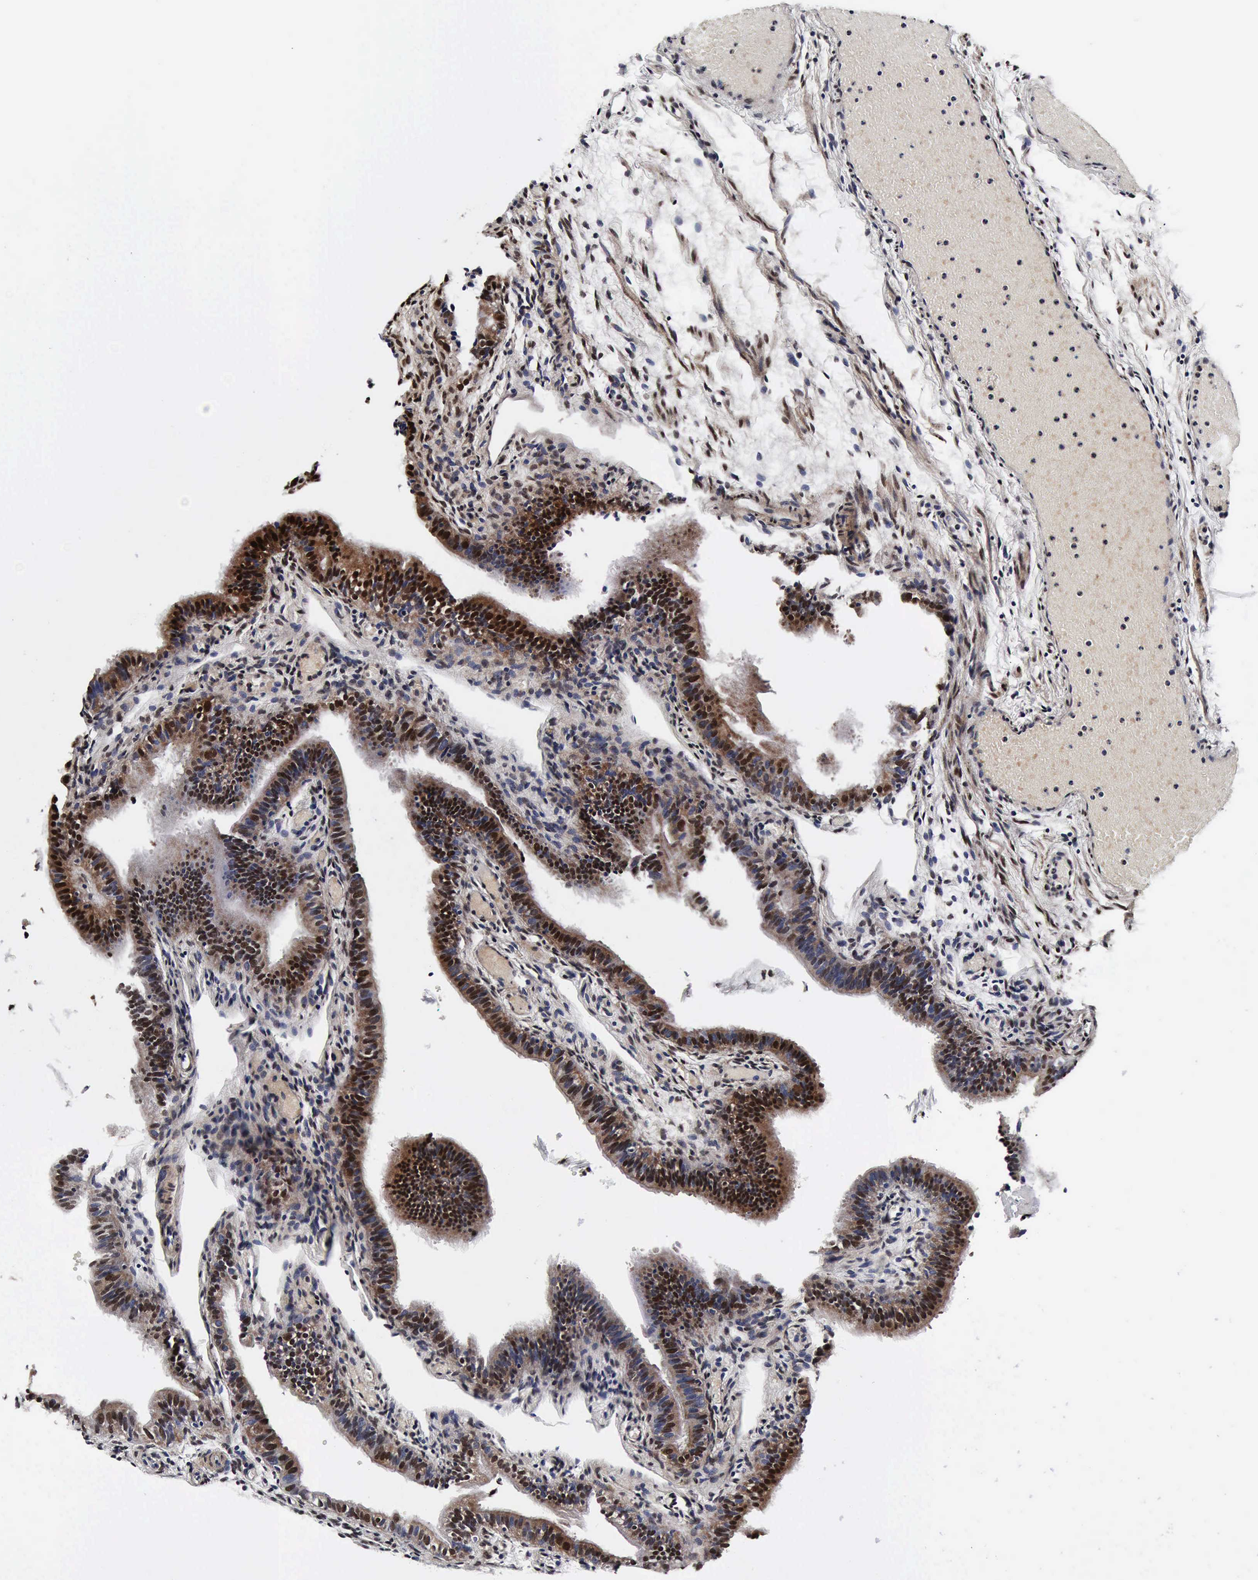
{"staining": {"intensity": "strong", "quantity": ">75%", "location": "cytoplasmic/membranous,nuclear"}, "tissue": "fallopian tube", "cell_type": "Glandular cells", "image_type": "normal", "snomed": [{"axis": "morphology", "description": "Normal tissue, NOS"}, {"axis": "morphology", "description": "Dermoid, NOS"}, {"axis": "topography", "description": "Fallopian tube"}], "caption": "Strong cytoplasmic/membranous,nuclear protein staining is present in approximately >75% of glandular cells in fallopian tube.", "gene": "UBC", "patient": {"sex": "female", "age": 33}}